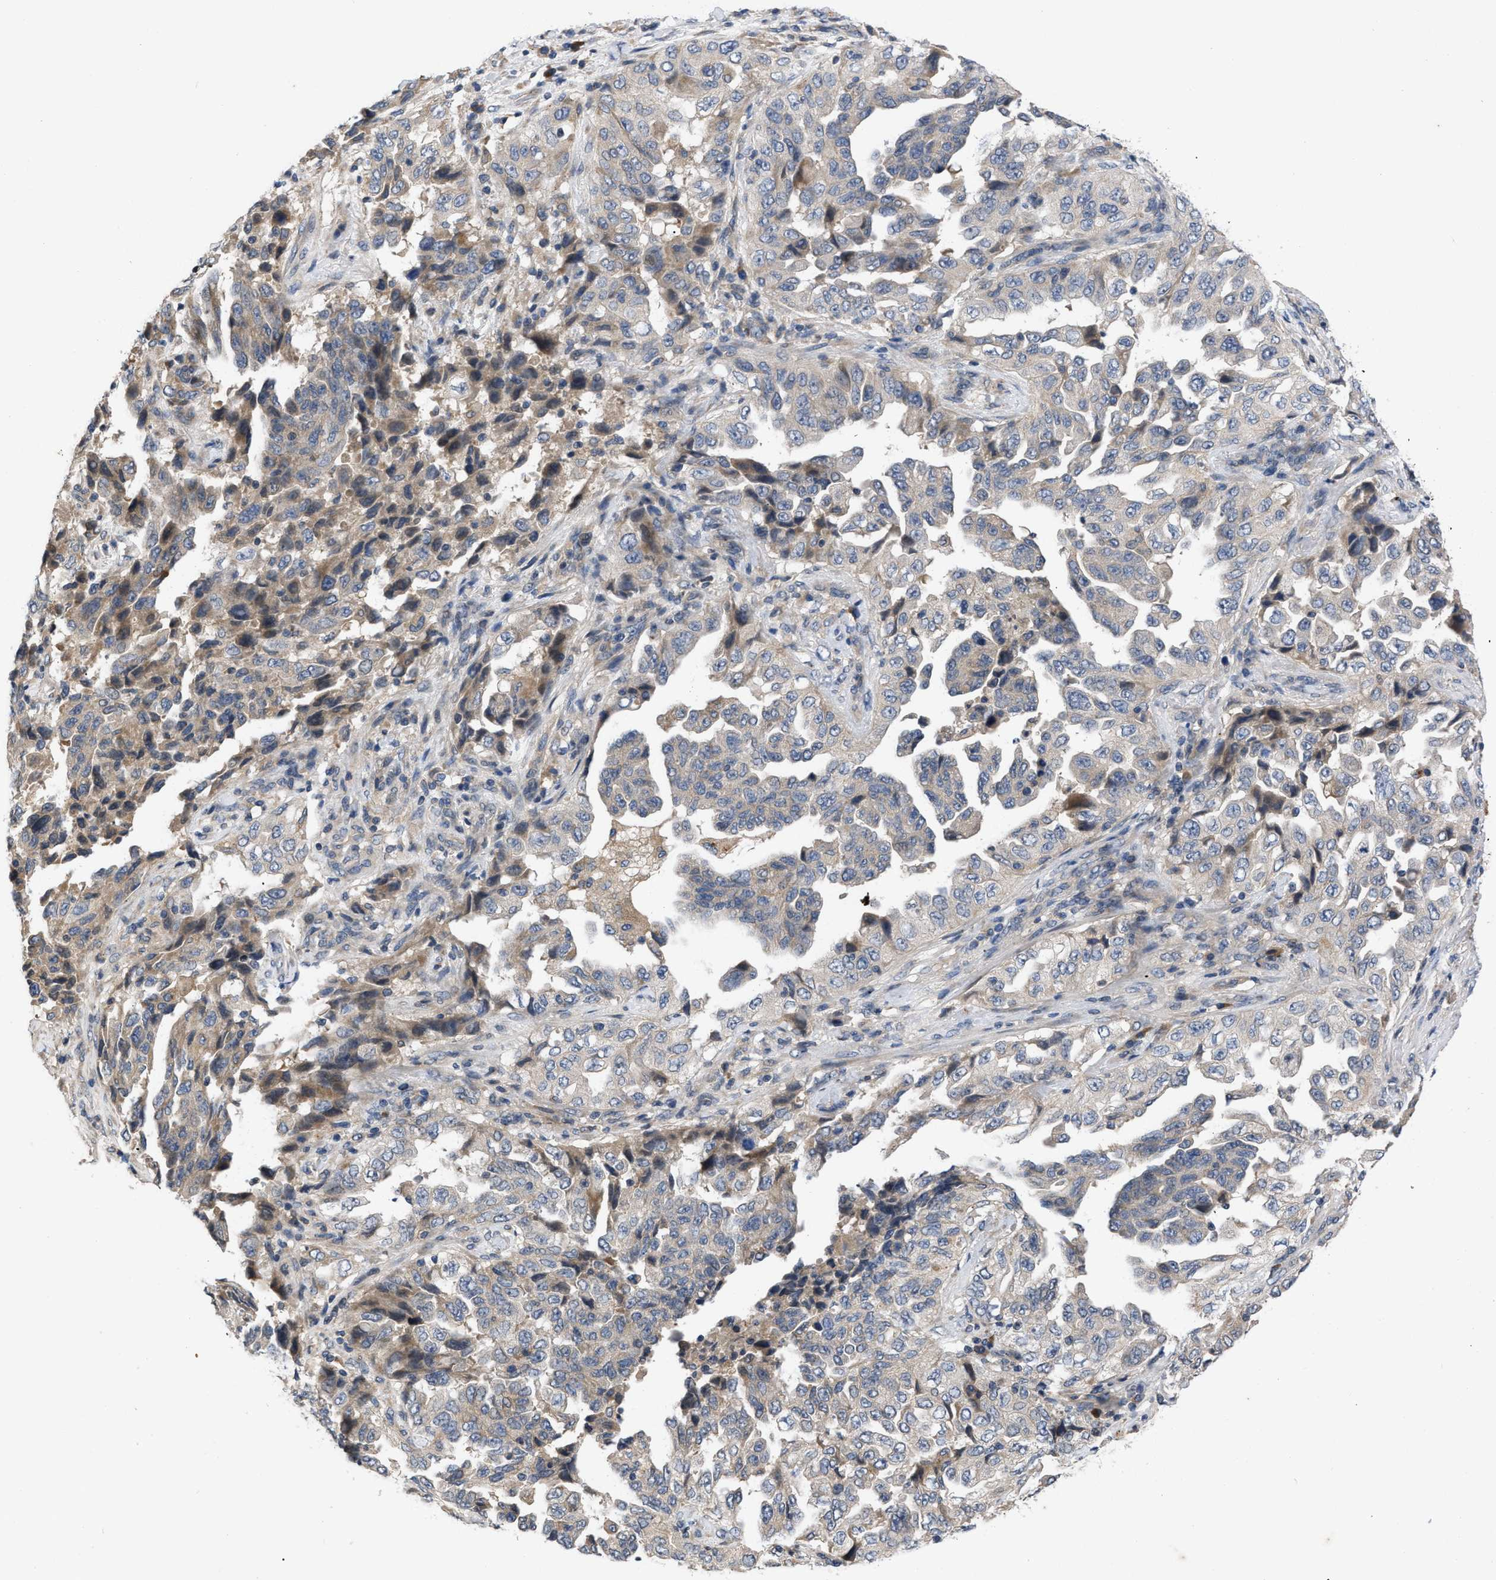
{"staining": {"intensity": "moderate", "quantity": "<25%", "location": "cytoplasmic/membranous"}, "tissue": "lung cancer", "cell_type": "Tumor cells", "image_type": "cancer", "snomed": [{"axis": "morphology", "description": "Adenocarcinoma, NOS"}, {"axis": "topography", "description": "Lung"}], "caption": "Protein expression analysis of human lung adenocarcinoma reveals moderate cytoplasmic/membranous expression in approximately <25% of tumor cells.", "gene": "VPS4A", "patient": {"sex": "female", "age": 51}}